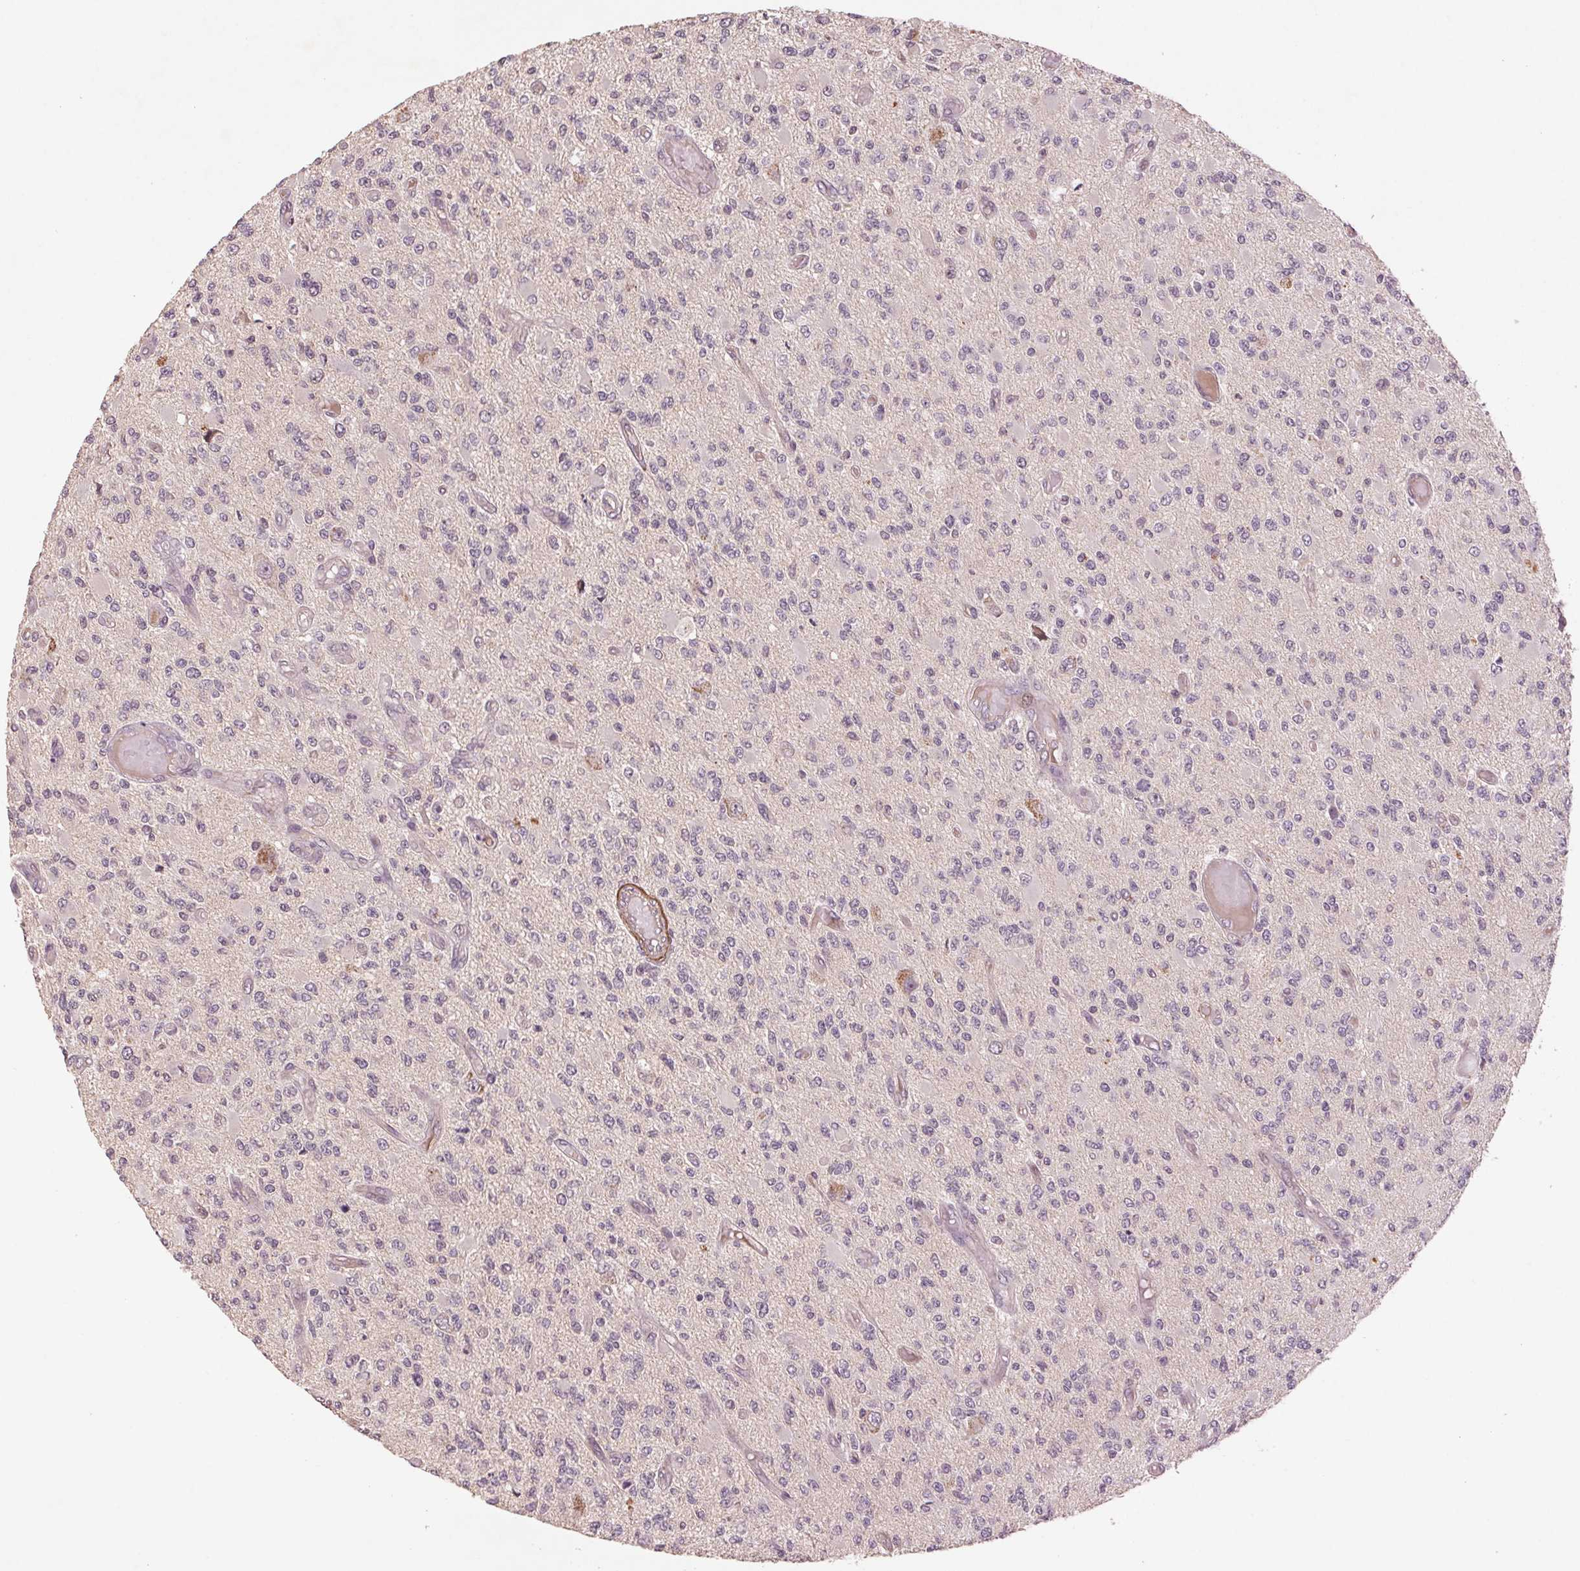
{"staining": {"intensity": "negative", "quantity": "none", "location": "none"}, "tissue": "glioma", "cell_type": "Tumor cells", "image_type": "cancer", "snomed": [{"axis": "morphology", "description": "Glioma, malignant, High grade"}, {"axis": "topography", "description": "Brain"}], "caption": "Tumor cells show no significant positivity in glioma. (DAB (3,3'-diaminobenzidine) immunohistochemistry (IHC) with hematoxylin counter stain).", "gene": "SMLR1", "patient": {"sex": "female", "age": 63}}